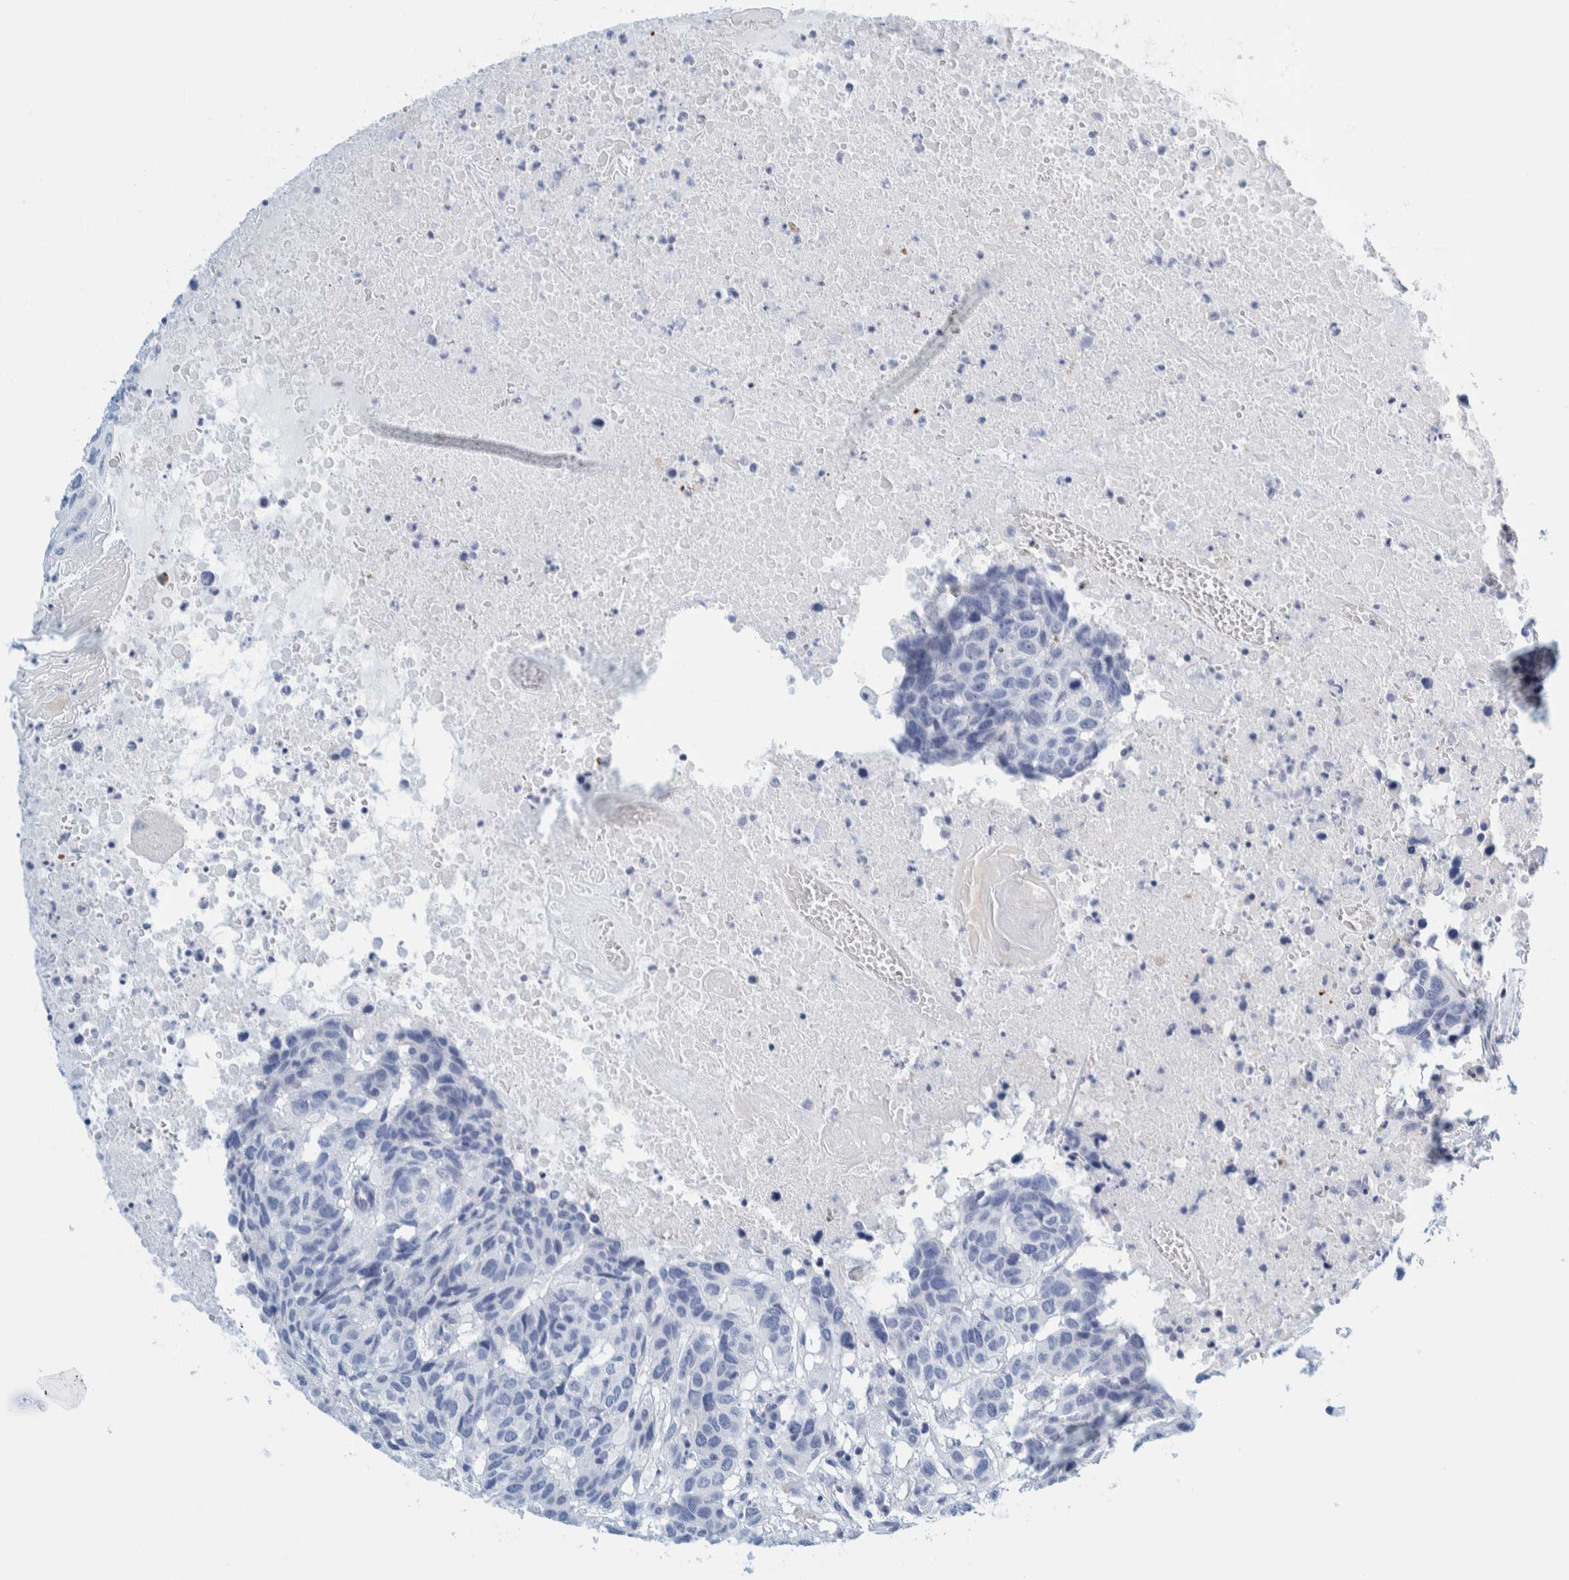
{"staining": {"intensity": "negative", "quantity": "none", "location": "none"}, "tissue": "head and neck cancer", "cell_type": "Tumor cells", "image_type": "cancer", "snomed": [{"axis": "morphology", "description": "Squamous cell carcinoma, NOS"}, {"axis": "topography", "description": "Head-Neck"}], "caption": "Immunohistochemistry (IHC) of head and neck cancer exhibits no positivity in tumor cells. (Immunohistochemistry (IHC), brightfield microscopy, high magnification).", "gene": "MOG", "patient": {"sex": "male", "age": 66}}